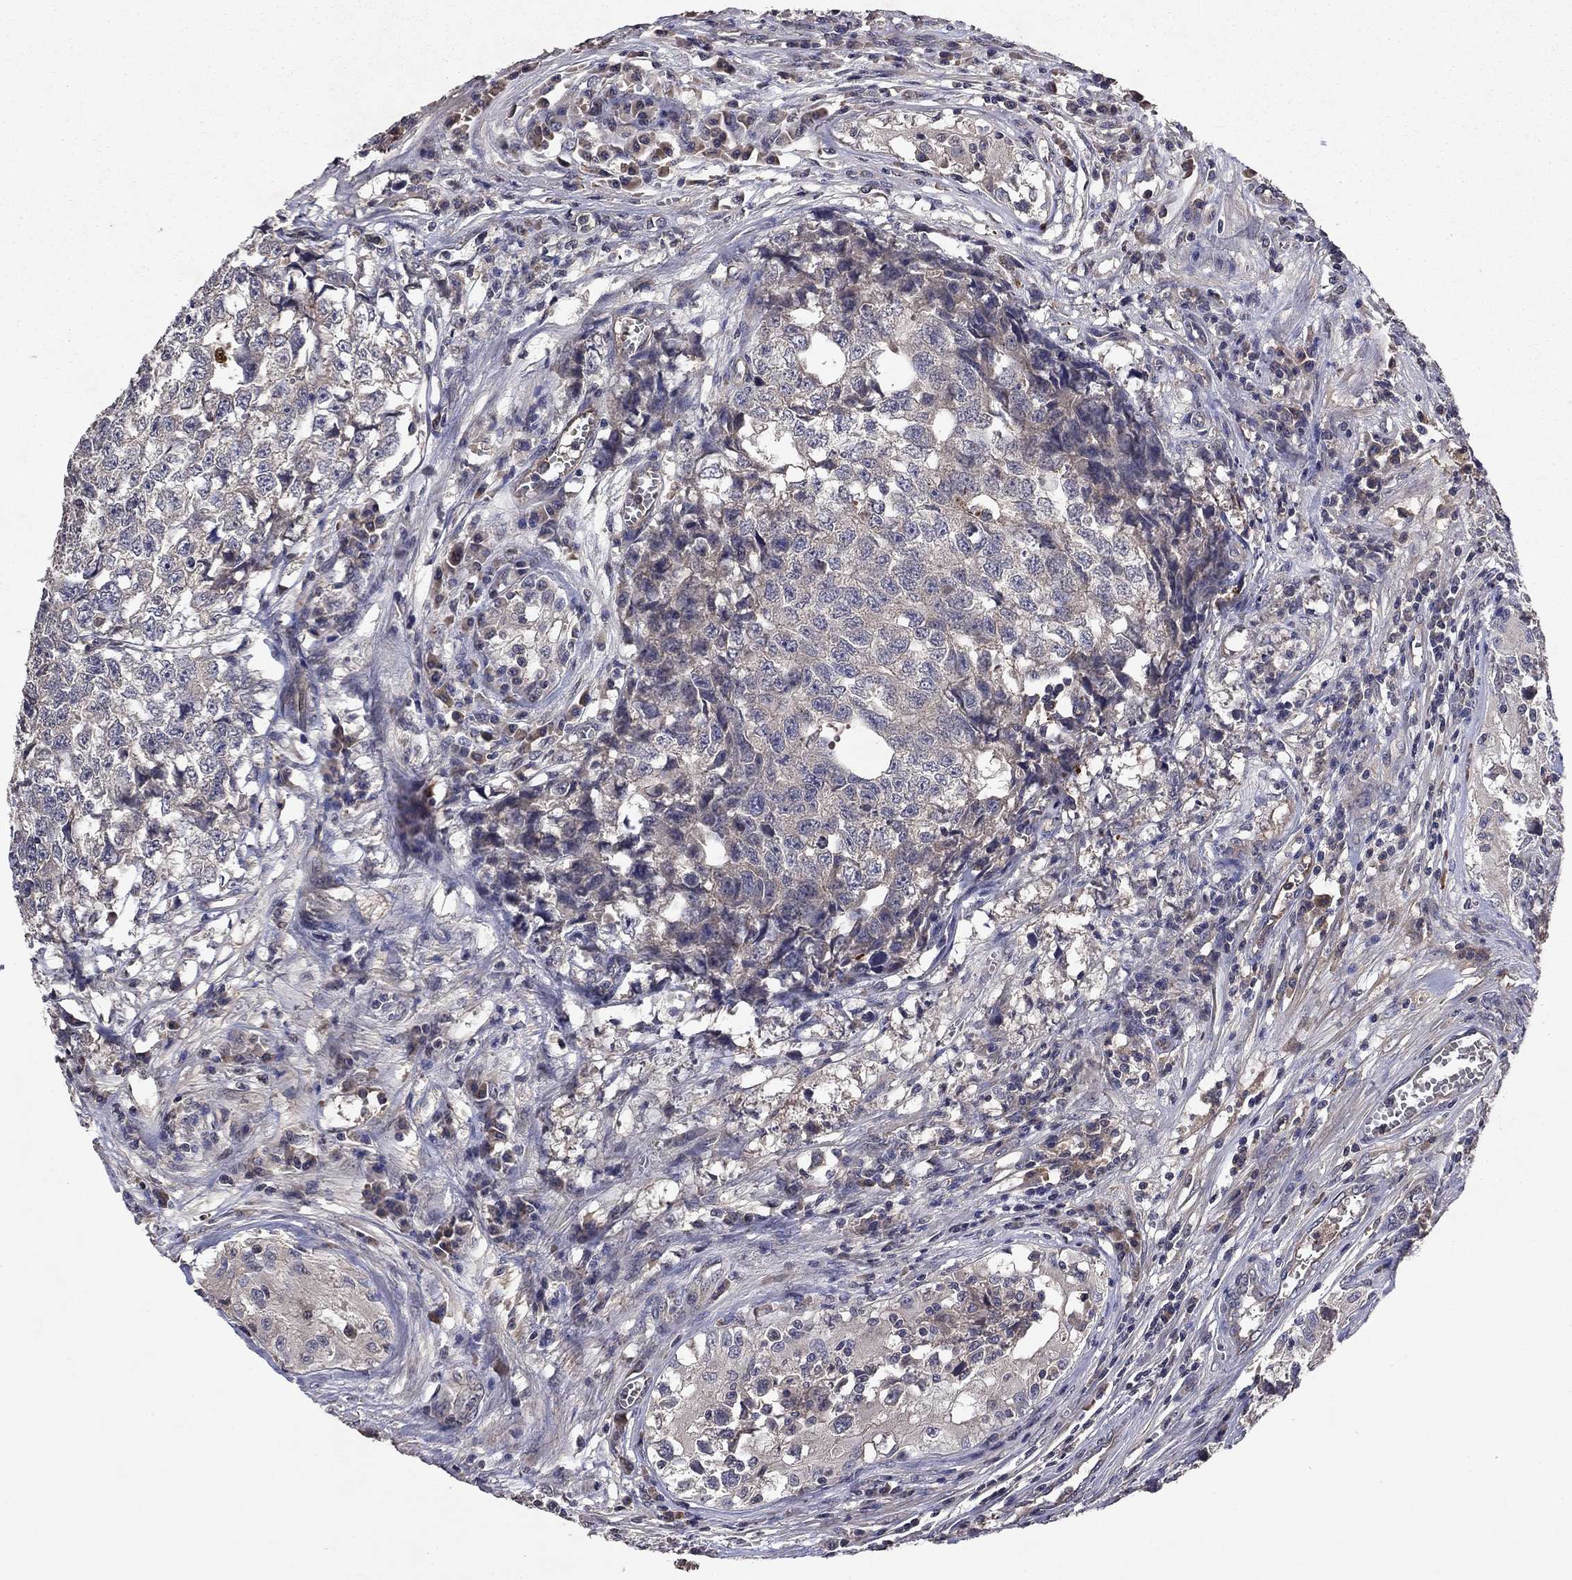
{"staining": {"intensity": "negative", "quantity": "none", "location": "none"}, "tissue": "testis cancer", "cell_type": "Tumor cells", "image_type": "cancer", "snomed": [{"axis": "morphology", "description": "Seminoma, NOS"}, {"axis": "morphology", "description": "Carcinoma, Embryonal, NOS"}, {"axis": "topography", "description": "Testis"}], "caption": "This is a photomicrograph of IHC staining of embryonal carcinoma (testis), which shows no positivity in tumor cells. Brightfield microscopy of immunohistochemistry (IHC) stained with DAB (3,3'-diaminobenzidine) (brown) and hematoxylin (blue), captured at high magnification.", "gene": "PROS1", "patient": {"sex": "male", "age": 22}}